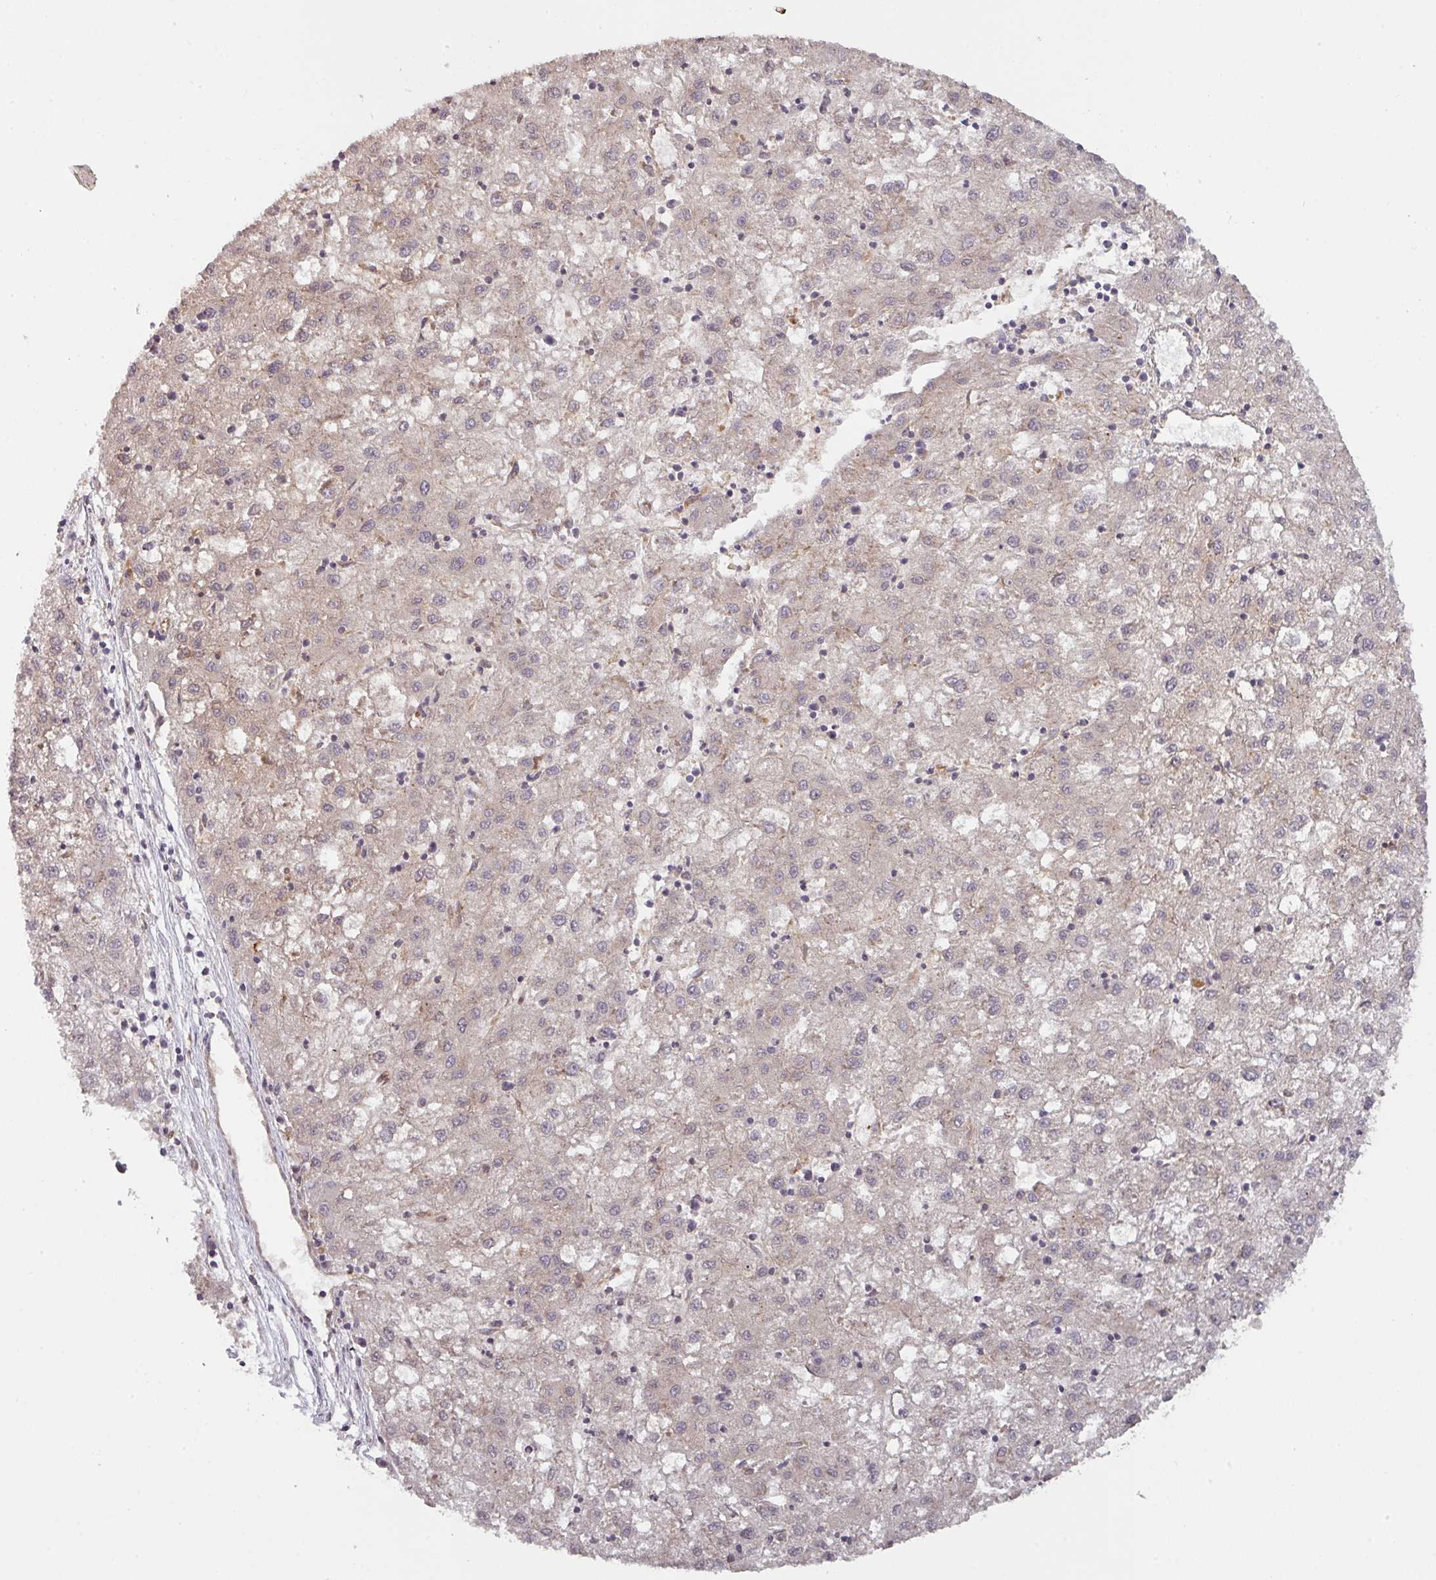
{"staining": {"intensity": "weak", "quantity": "25%-75%", "location": "cytoplasmic/membranous"}, "tissue": "liver cancer", "cell_type": "Tumor cells", "image_type": "cancer", "snomed": [{"axis": "morphology", "description": "Carcinoma, Hepatocellular, NOS"}, {"axis": "topography", "description": "Liver"}], "caption": "A brown stain shows weak cytoplasmic/membranous staining of a protein in hepatocellular carcinoma (liver) tumor cells.", "gene": "CYFIP2", "patient": {"sex": "male", "age": 72}}